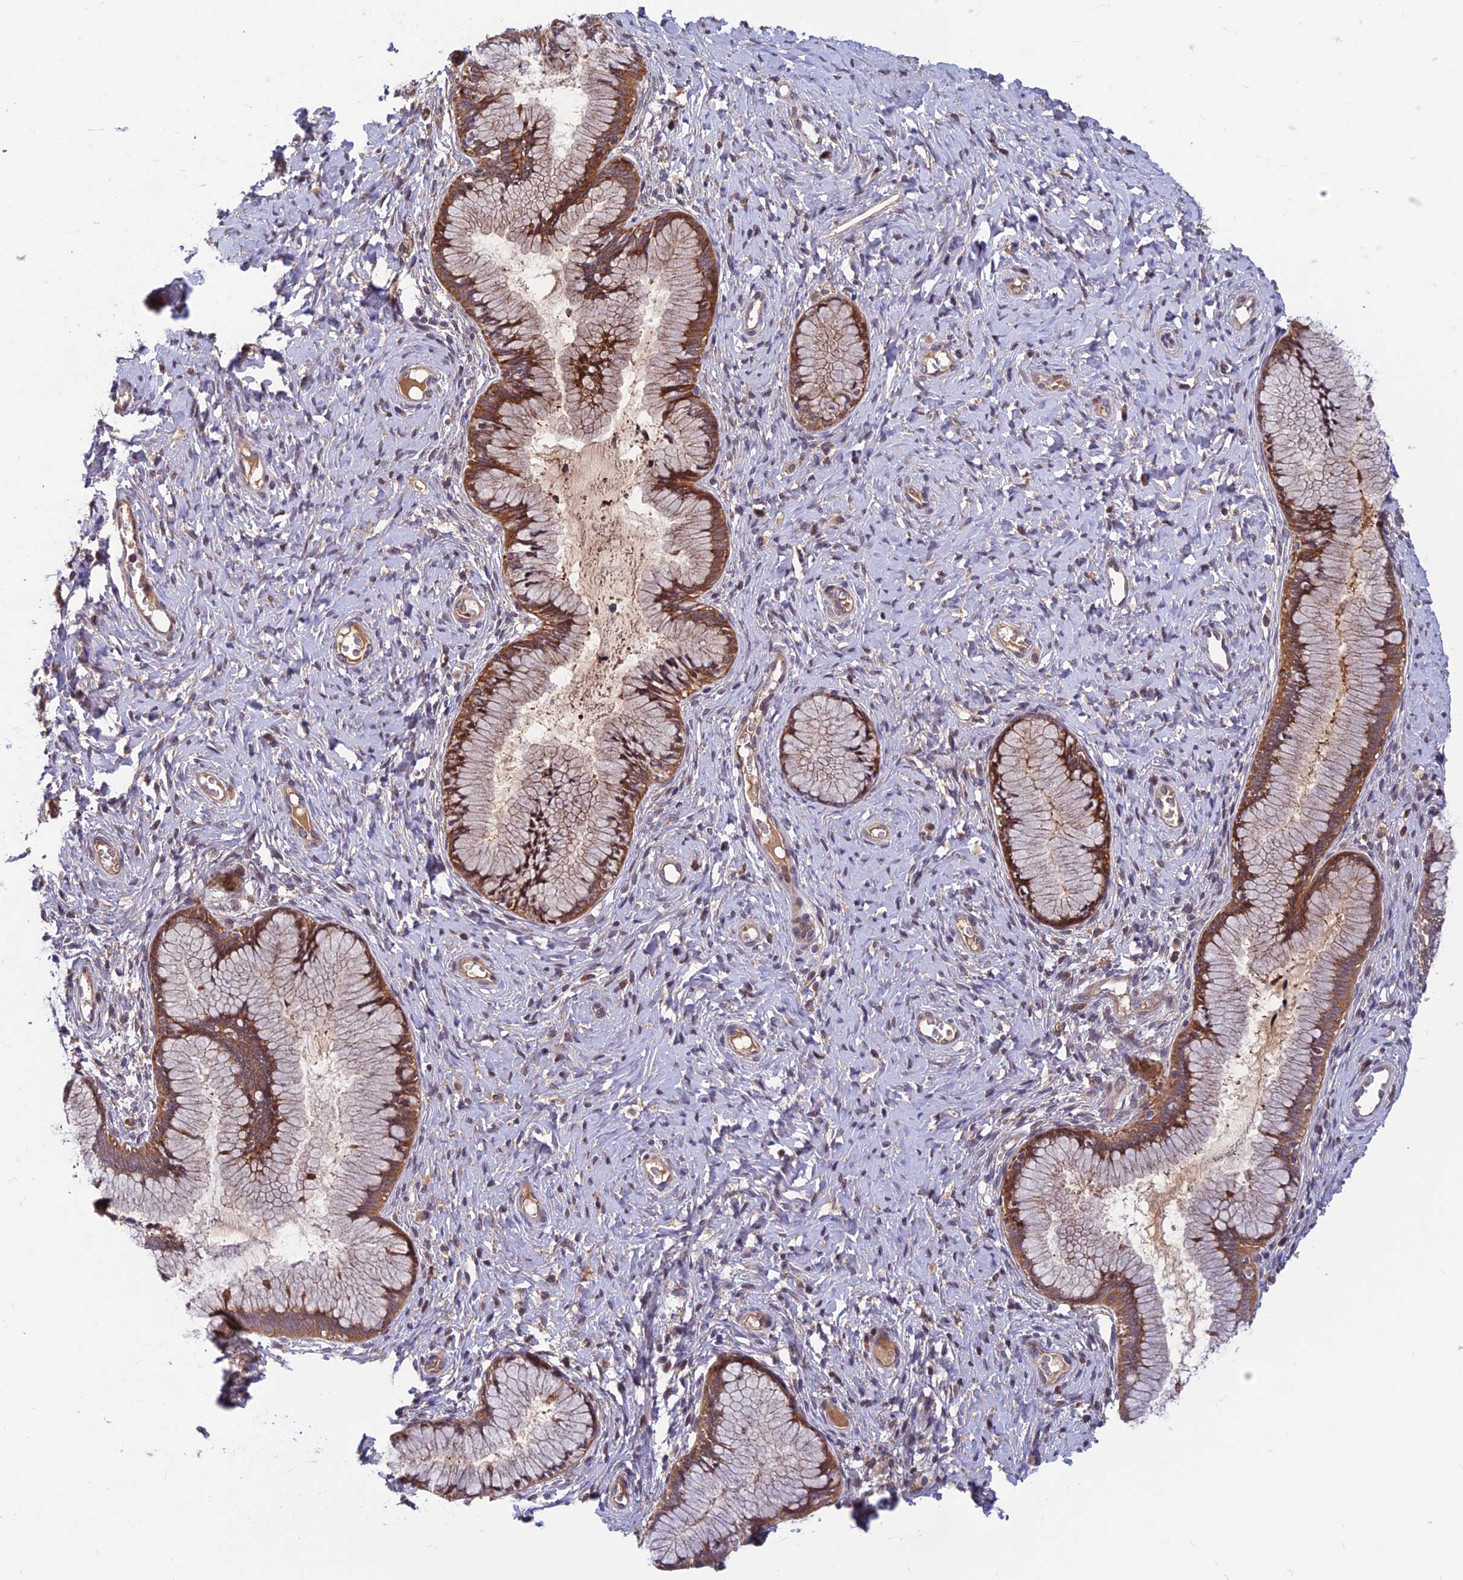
{"staining": {"intensity": "moderate", "quantity": ">75%", "location": "cytoplasmic/membranous"}, "tissue": "cervix", "cell_type": "Glandular cells", "image_type": "normal", "snomed": [{"axis": "morphology", "description": "Normal tissue, NOS"}, {"axis": "topography", "description": "Cervix"}], "caption": "Immunohistochemical staining of unremarkable human cervix reveals >75% levels of moderate cytoplasmic/membranous protein expression in about >75% of glandular cells. The staining is performed using DAB (3,3'-diaminobenzidine) brown chromogen to label protein expression. The nuclei are counter-stained blue using hematoxylin.", "gene": "CCDC15", "patient": {"sex": "female", "age": 42}}